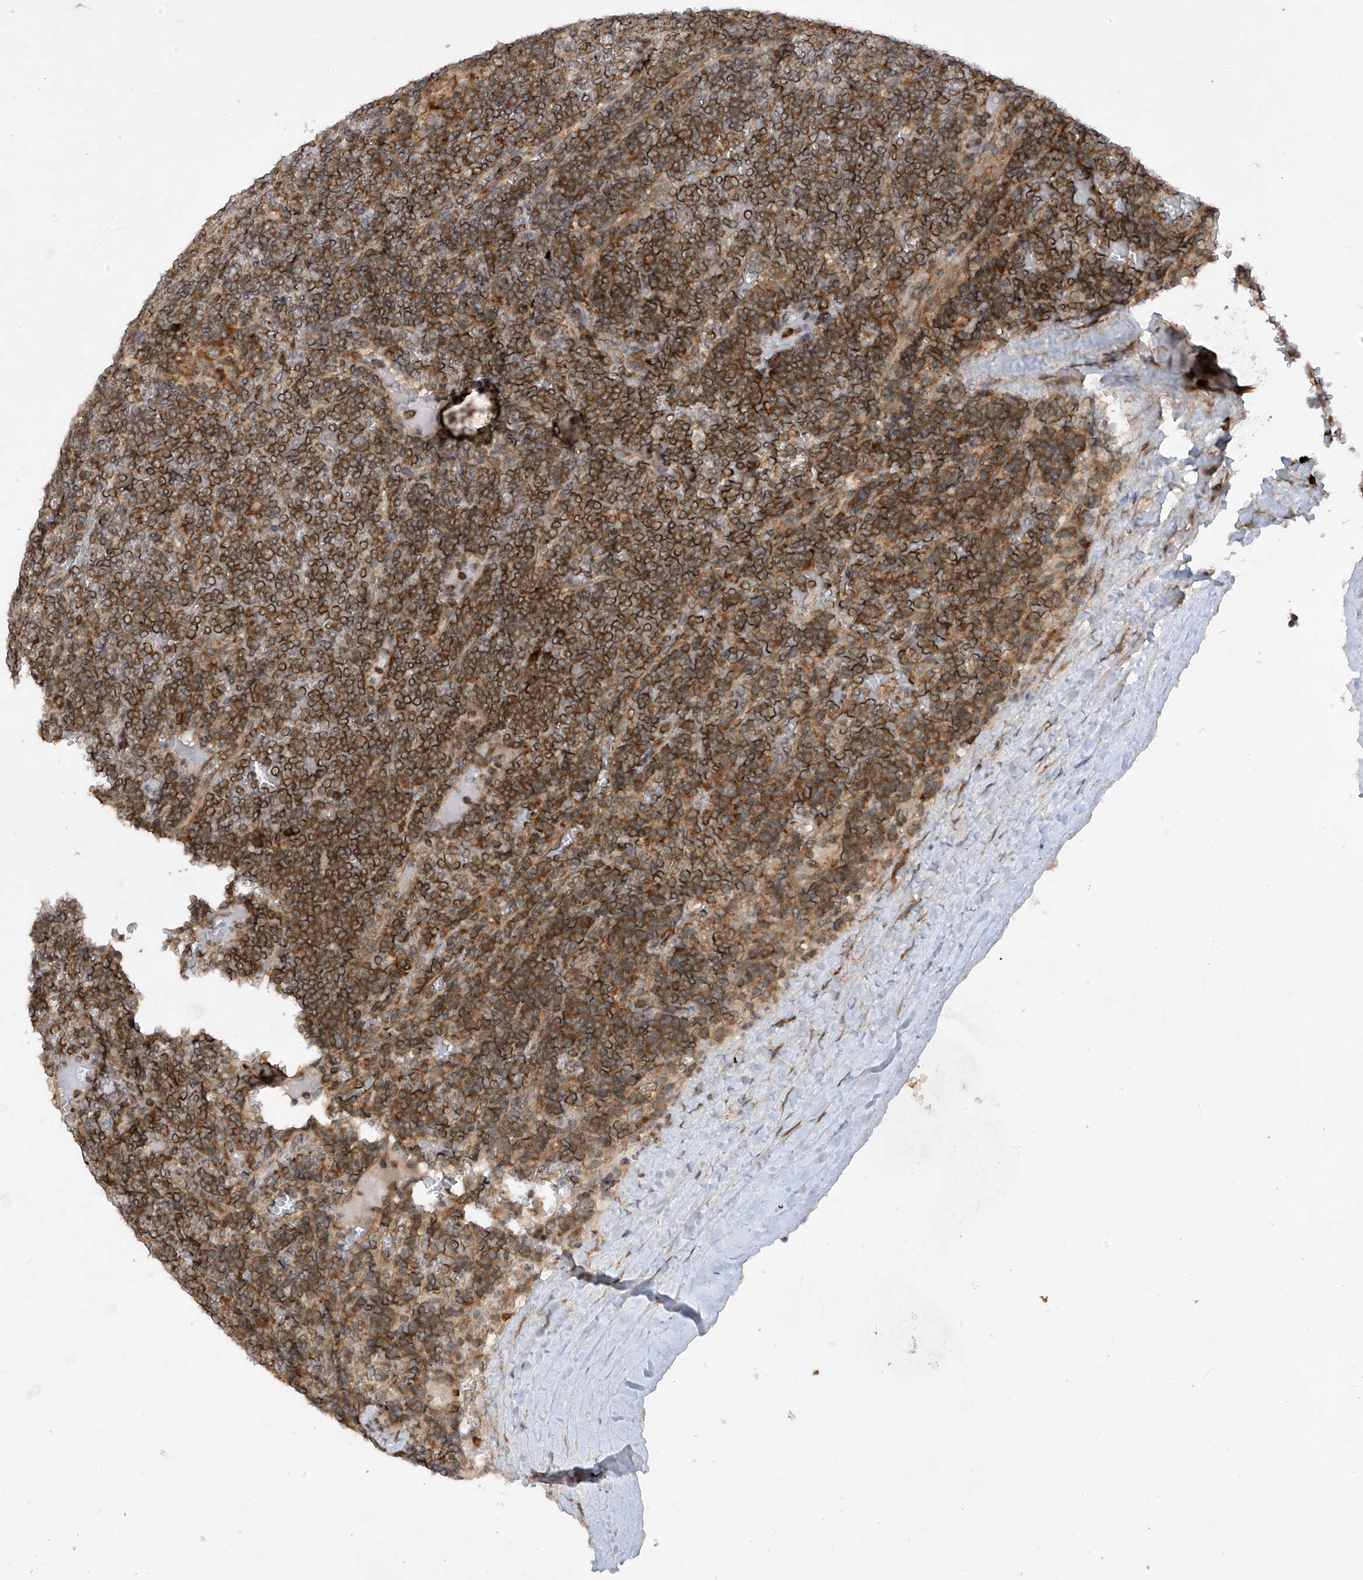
{"staining": {"intensity": "moderate", "quantity": ">75%", "location": "cytoplasmic/membranous"}, "tissue": "lymphoma", "cell_type": "Tumor cells", "image_type": "cancer", "snomed": [{"axis": "morphology", "description": "Malignant lymphoma, non-Hodgkin's type, Low grade"}, {"axis": "topography", "description": "Spleen"}], "caption": "The micrograph shows staining of lymphoma, revealing moderate cytoplasmic/membranous protein staining (brown color) within tumor cells.", "gene": "RPL34", "patient": {"sex": "female", "age": 19}}